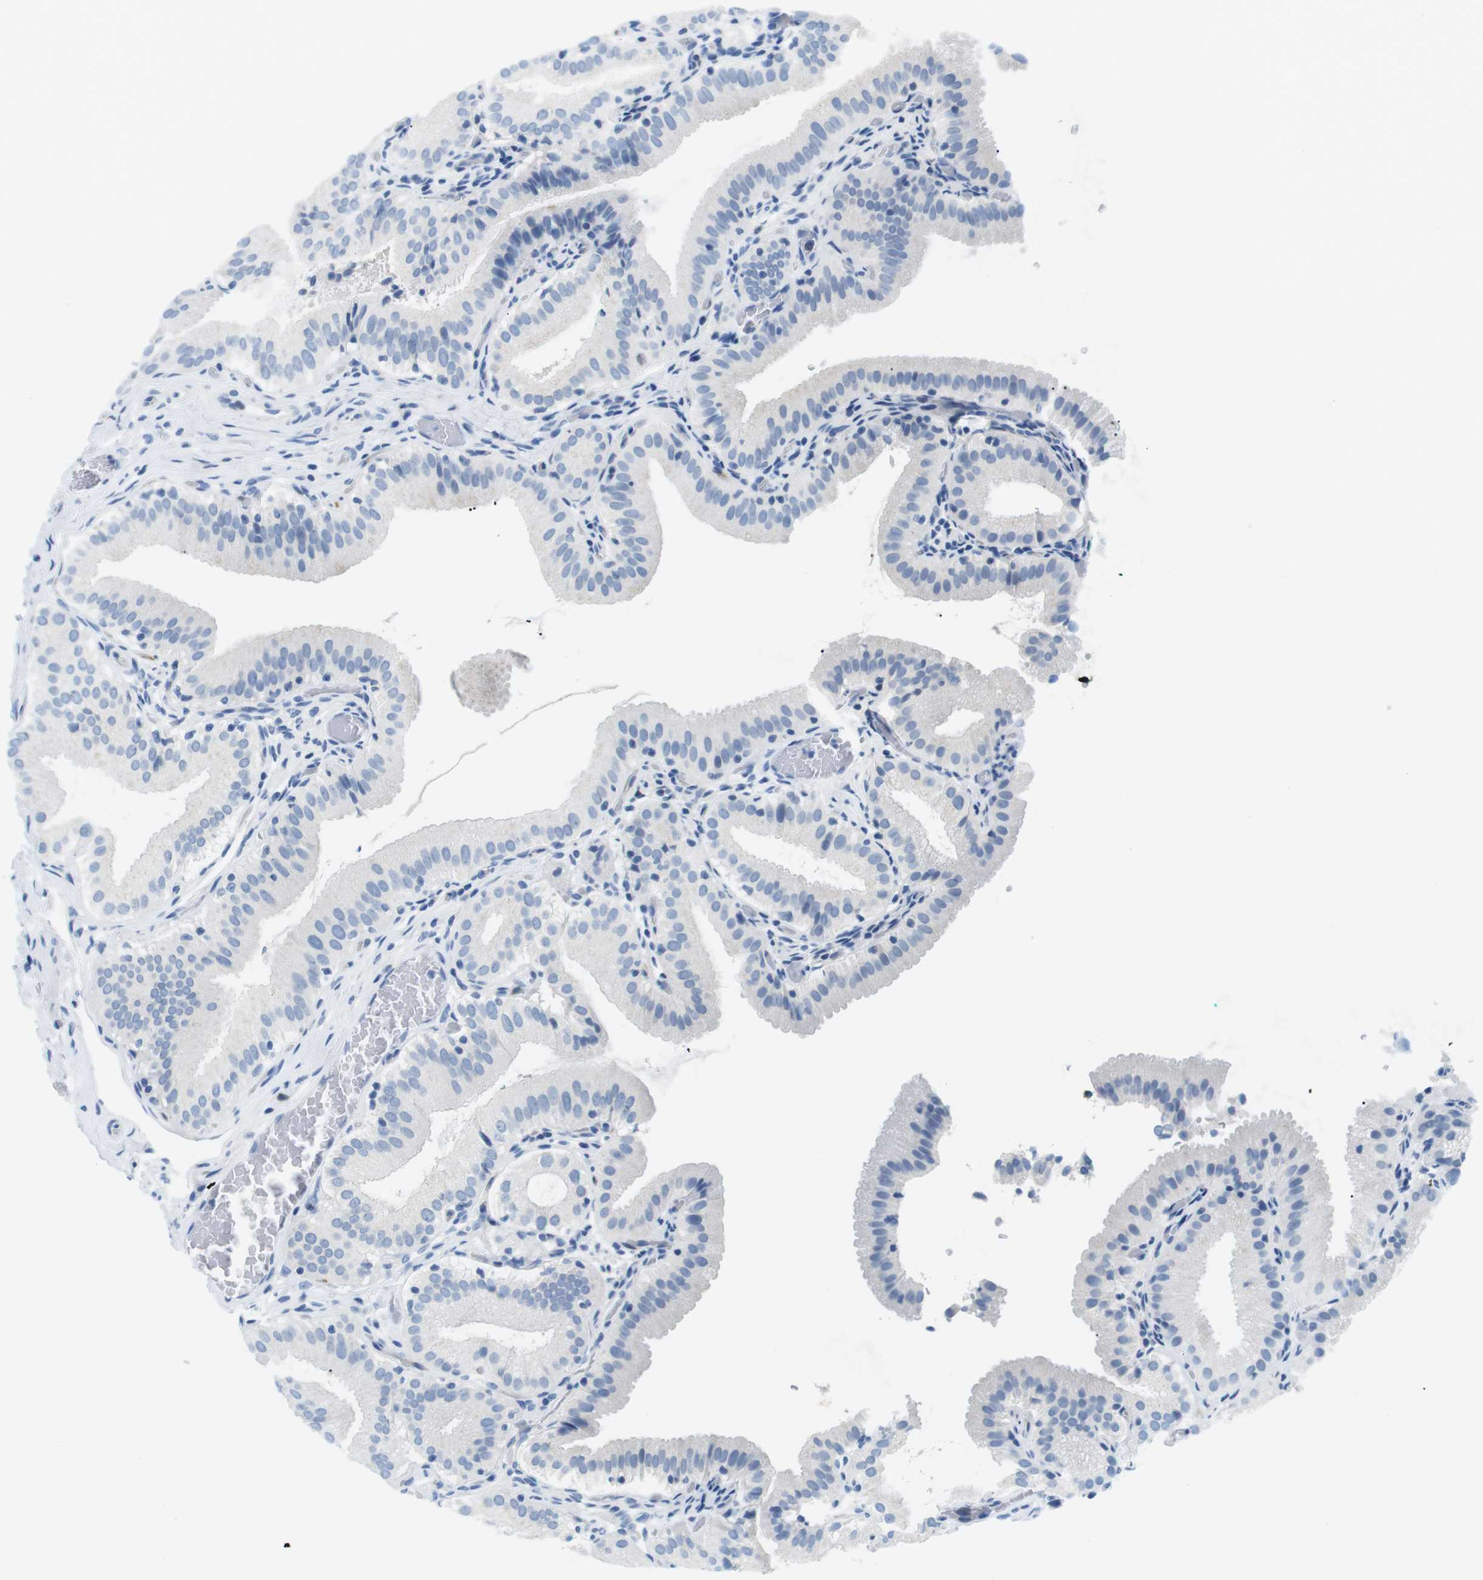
{"staining": {"intensity": "negative", "quantity": "none", "location": "none"}, "tissue": "gallbladder", "cell_type": "Glandular cells", "image_type": "normal", "snomed": [{"axis": "morphology", "description": "Normal tissue, NOS"}, {"axis": "topography", "description": "Gallbladder"}], "caption": "High magnification brightfield microscopy of unremarkable gallbladder stained with DAB (brown) and counterstained with hematoxylin (blue): glandular cells show no significant staining. (Stains: DAB immunohistochemistry (IHC) with hematoxylin counter stain, Microscopy: brightfield microscopy at high magnification).", "gene": "TNFRSF4", "patient": {"sex": "male", "age": 54}}